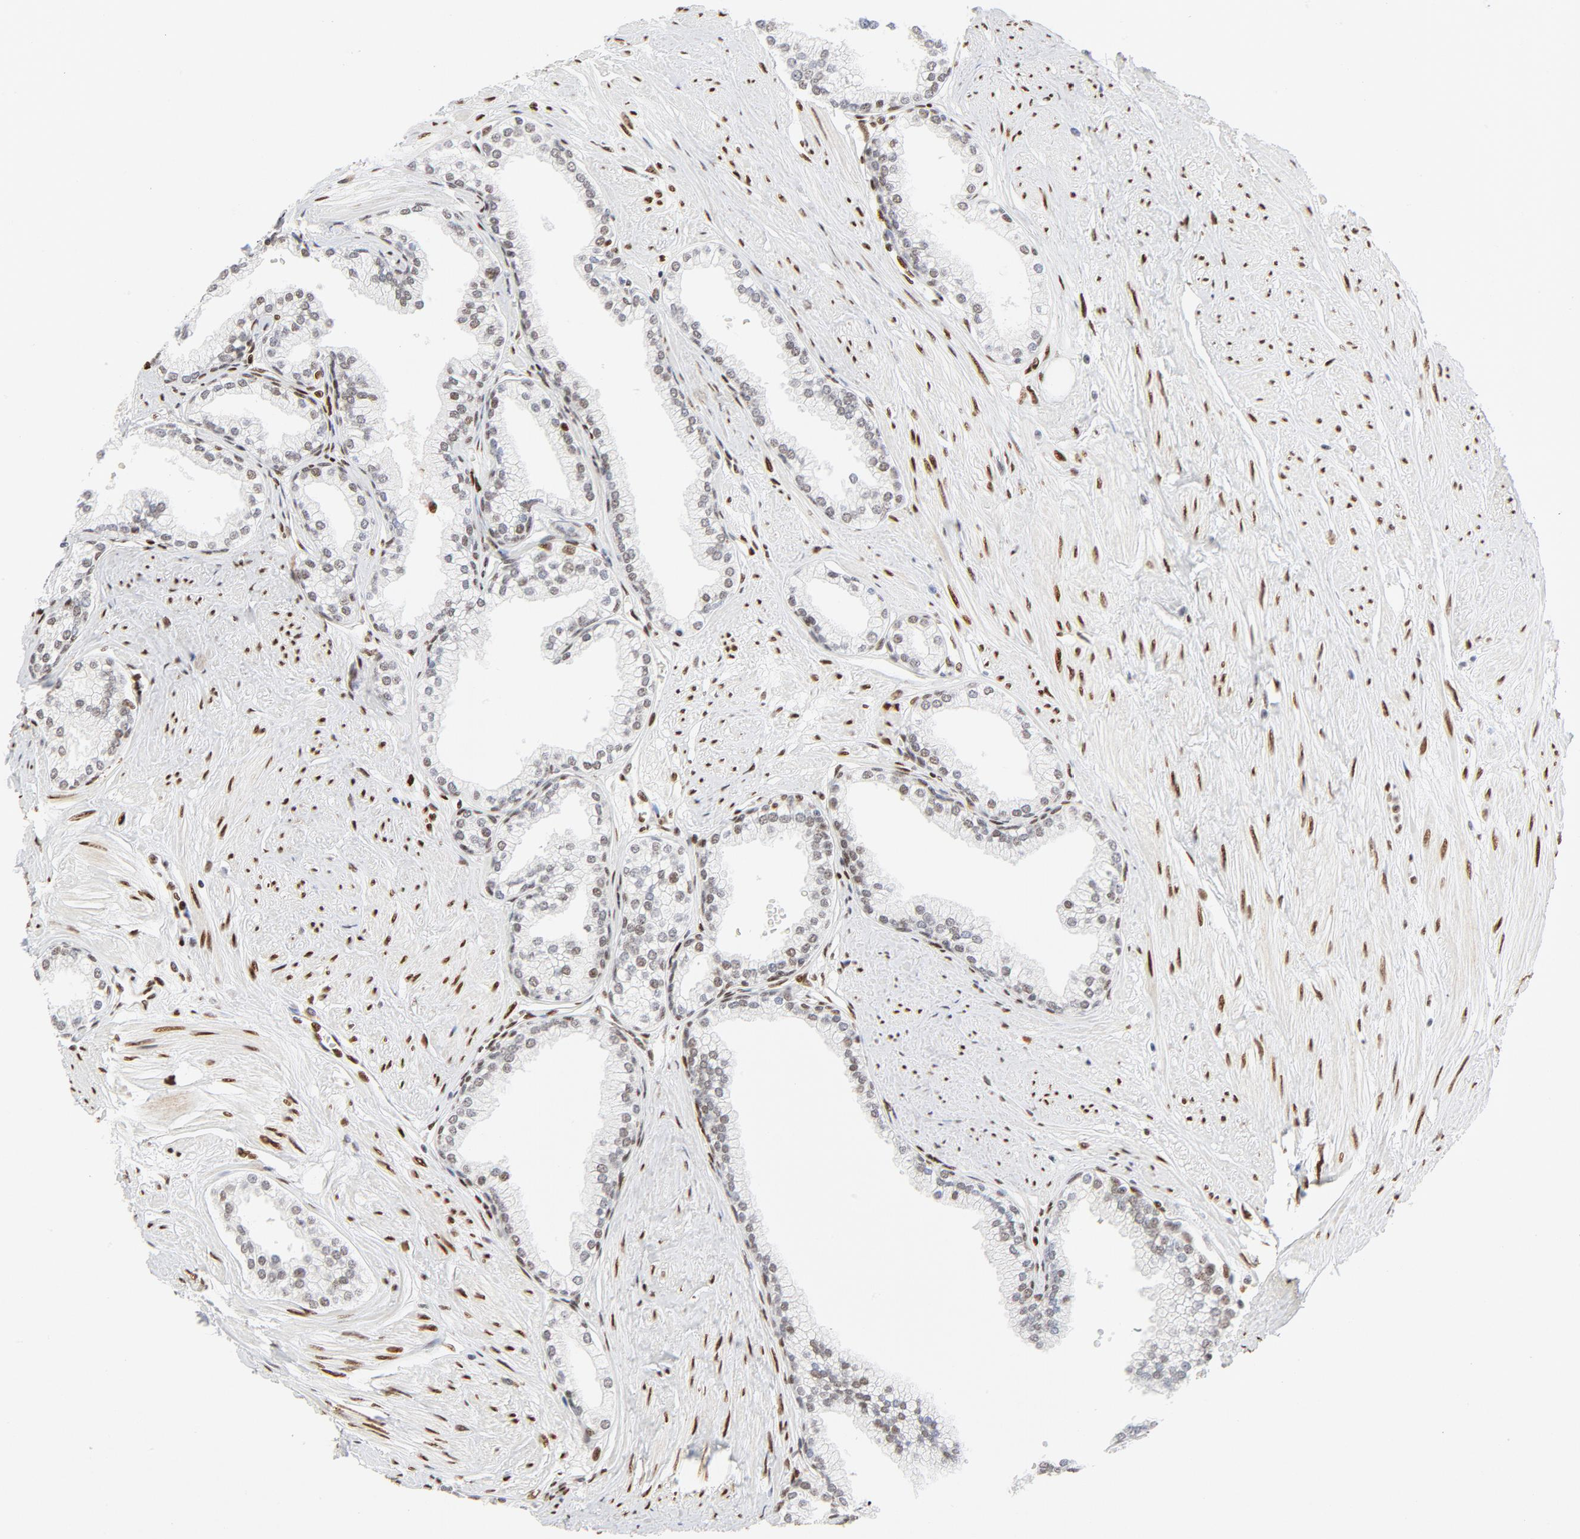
{"staining": {"intensity": "weak", "quantity": "25%-75%", "location": "nuclear"}, "tissue": "prostate", "cell_type": "Glandular cells", "image_type": "normal", "snomed": [{"axis": "morphology", "description": "Normal tissue, NOS"}, {"axis": "topography", "description": "Prostate"}], "caption": "Protein expression analysis of unremarkable human prostate reveals weak nuclear positivity in about 25%-75% of glandular cells.", "gene": "MEF2A", "patient": {"sex": "male", "age": 64}}